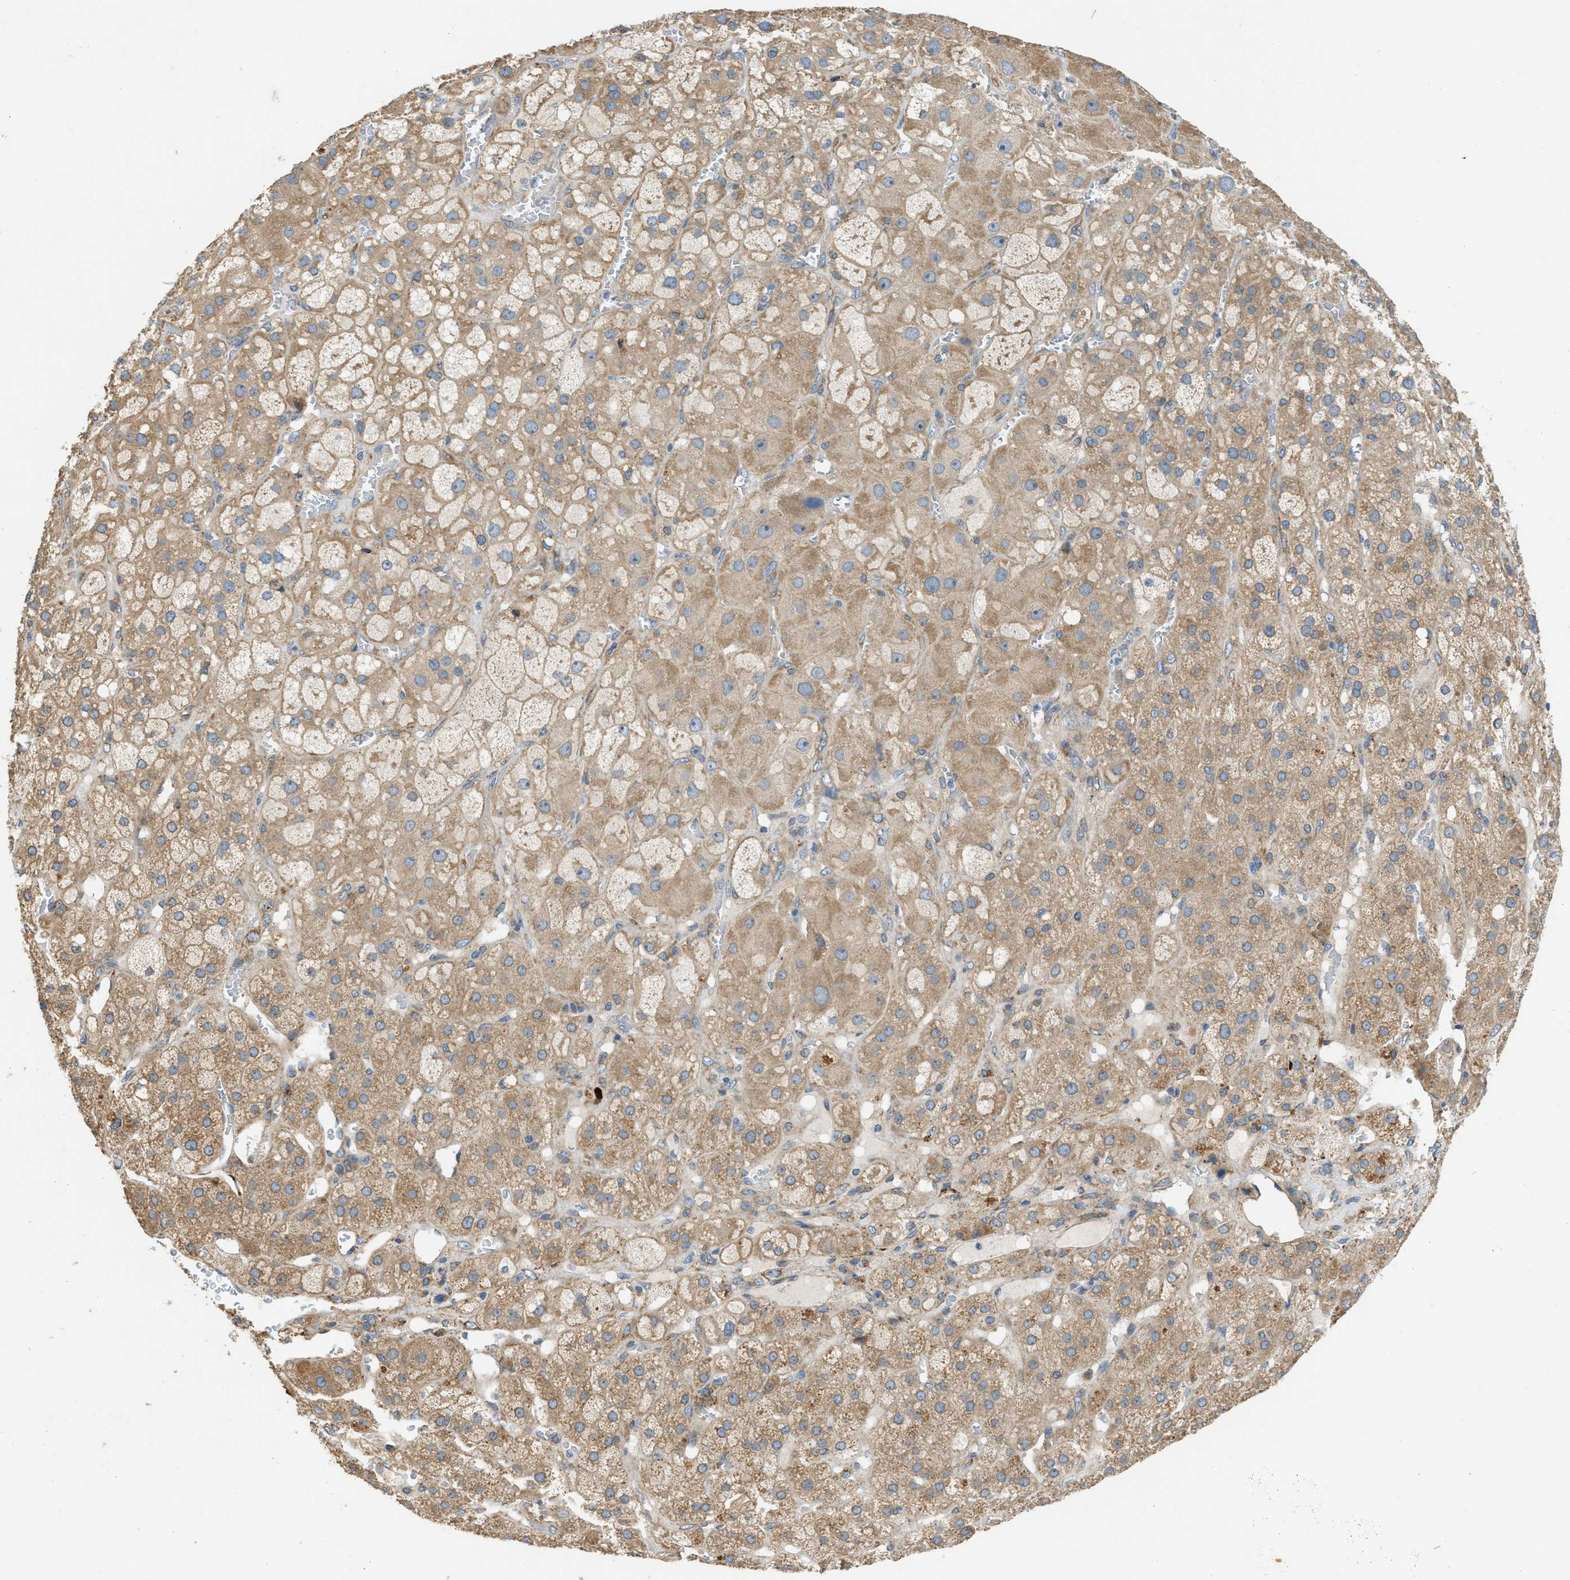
{"staining": {"intensity": "moderate", "quantity": ">75%", "location": "cytoplasmic/membranous"}, "tissue": "adrenal gland", "cell_type": "Glandular cells", "image_type": "normal", "snomed": [{"axis": "morphology", "description": "Normal tissue, NOS"}, {"axis": "topography", "description": "Adrenal gland"}], "caption": "Immunohistochemistry image of normal adrenal gland: human adrenal gland stained using immunohistochemistry reveals medium levels of moderate protein expression localized specifically in the cytoplasmic/membranous of glandular cells, appearing as a cytoplasmic/membranous brown color.", "gene": "TMEM68", "patient": {"sex": "female", "age": 47}}